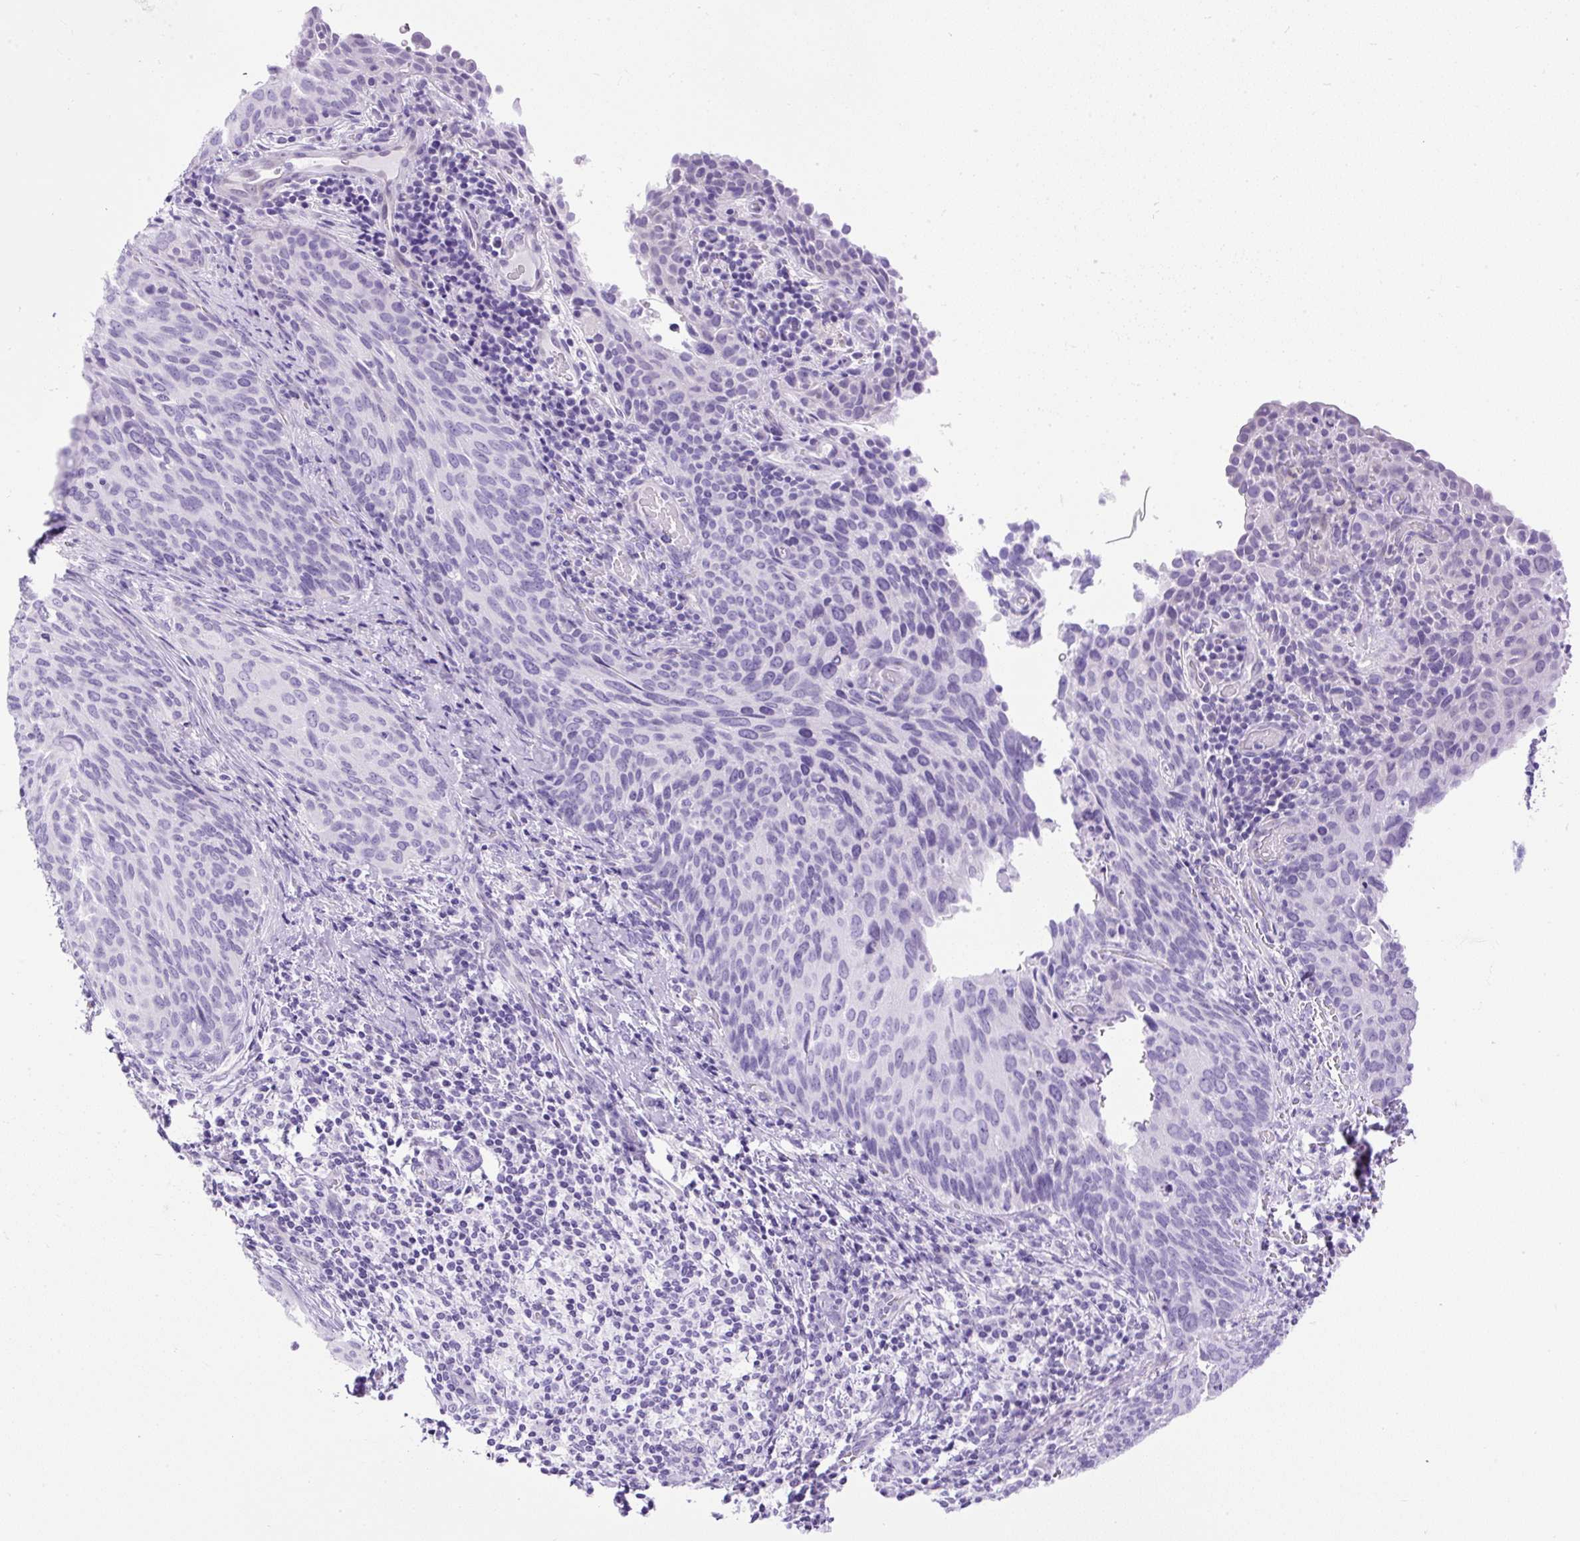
{"staining": {"intensity": "negative", "quantity": "none", "location": "none"}, "tissue": "cervical cancer", "cell_type": "Tumor cells", "image_type": "cancer", "snomed": [{"axis": "morphology", "description": "Squamous cell carcinoma, NOS"}, {"axis": "morphology", "description": "Adenocarcinoma, NOS"}, {"axis": "topography", "description": "Cervix"}], "caption": "This is a histopathology image of IHC staining of cervical cancer, which shows no positivity in tumor cells. Nuclei are stained in blue.", "gene": "UPP1", "patient": {"sex": "female", "age": 52}}